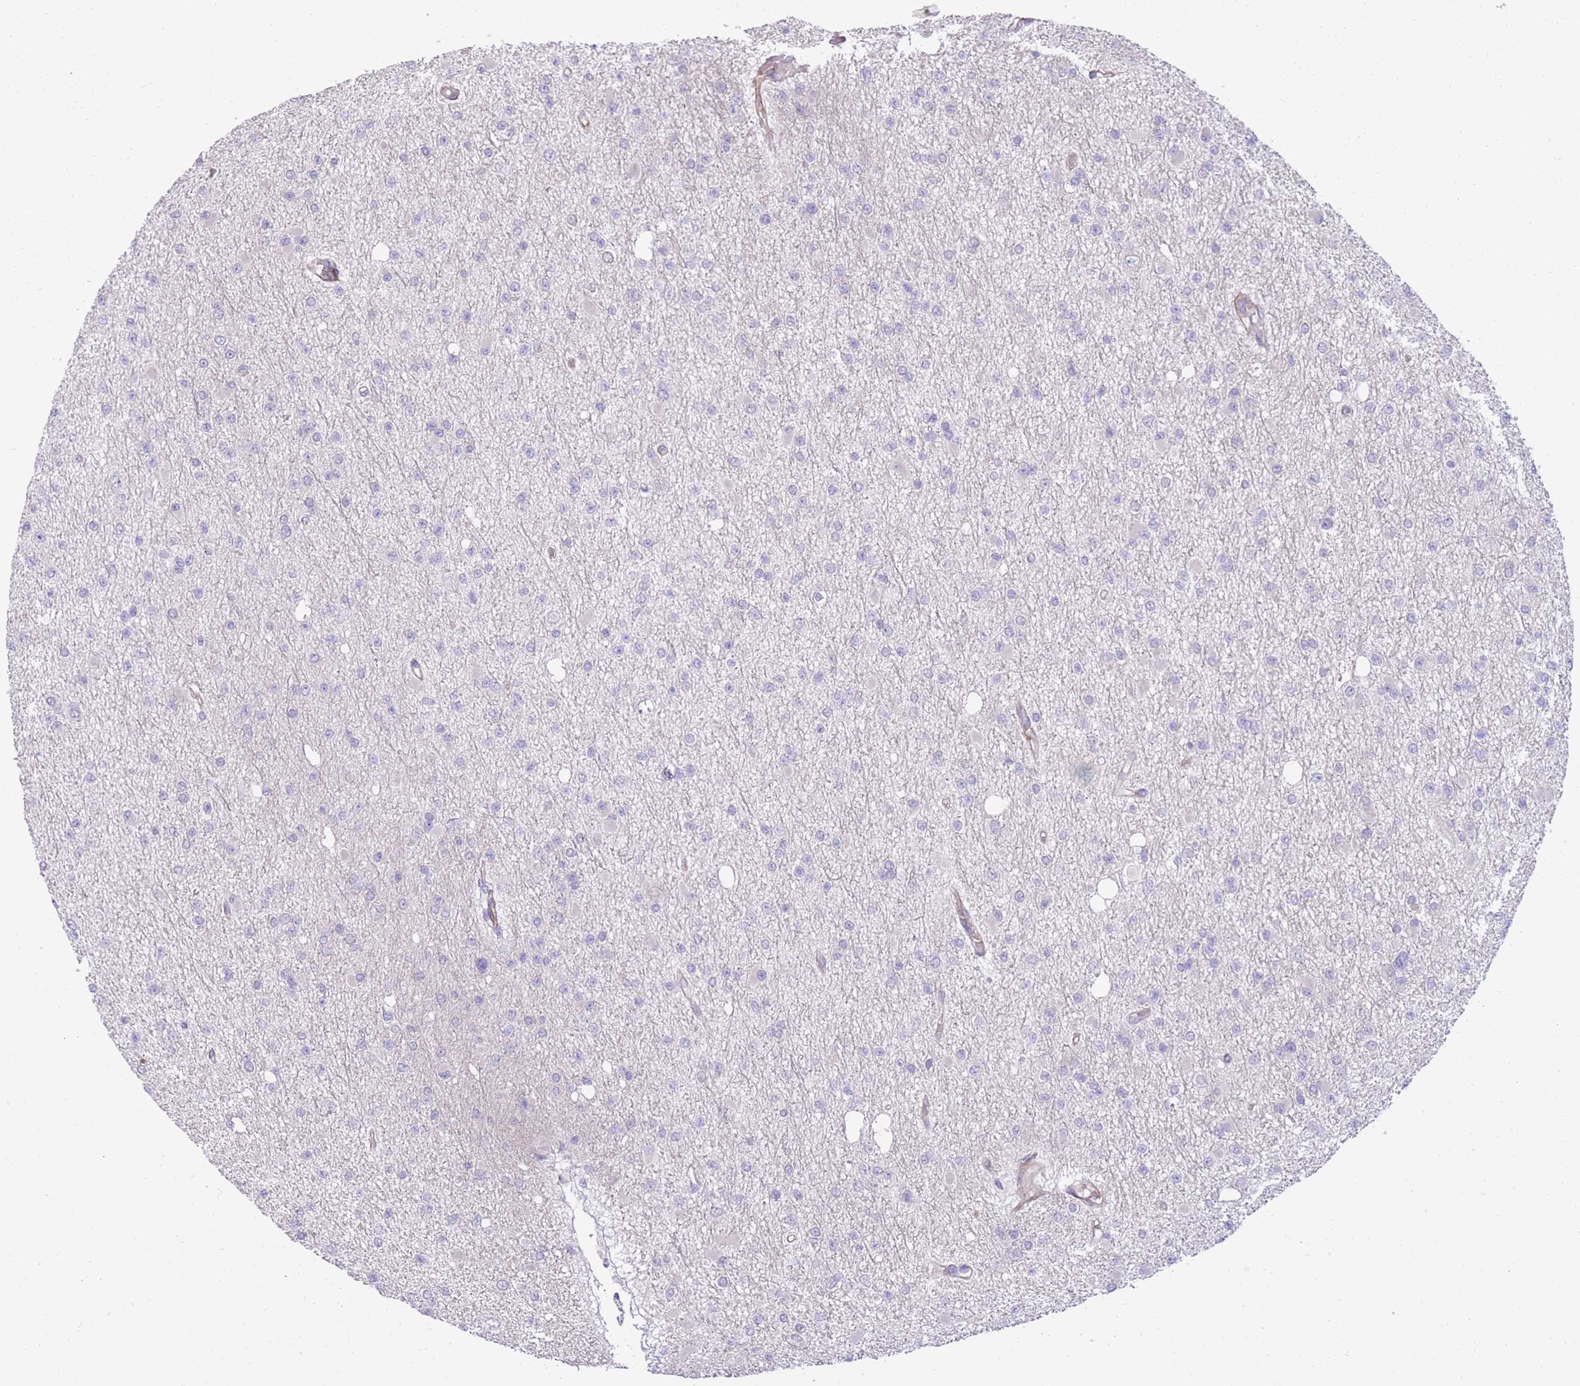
{"staining": {"intensity": "negative", "quantity": "none", "location": "none"}, "tissue": "glioma", "cell_type": "Tumor cells", "image_type": "cancer", "snomed": [{"axis": "morphology", "description": "Glioma, malignant, Low grade"}, {"axis": "topography", "description": "Brain"}], "caption": "High power microscopy photomicrograph of an immunohistochemistry (IHC) histopathology image of glioma, revealing no significant staining in tumor cells.", "gene": "RGS11", "patient": {"sex": "female", "age": 22}}